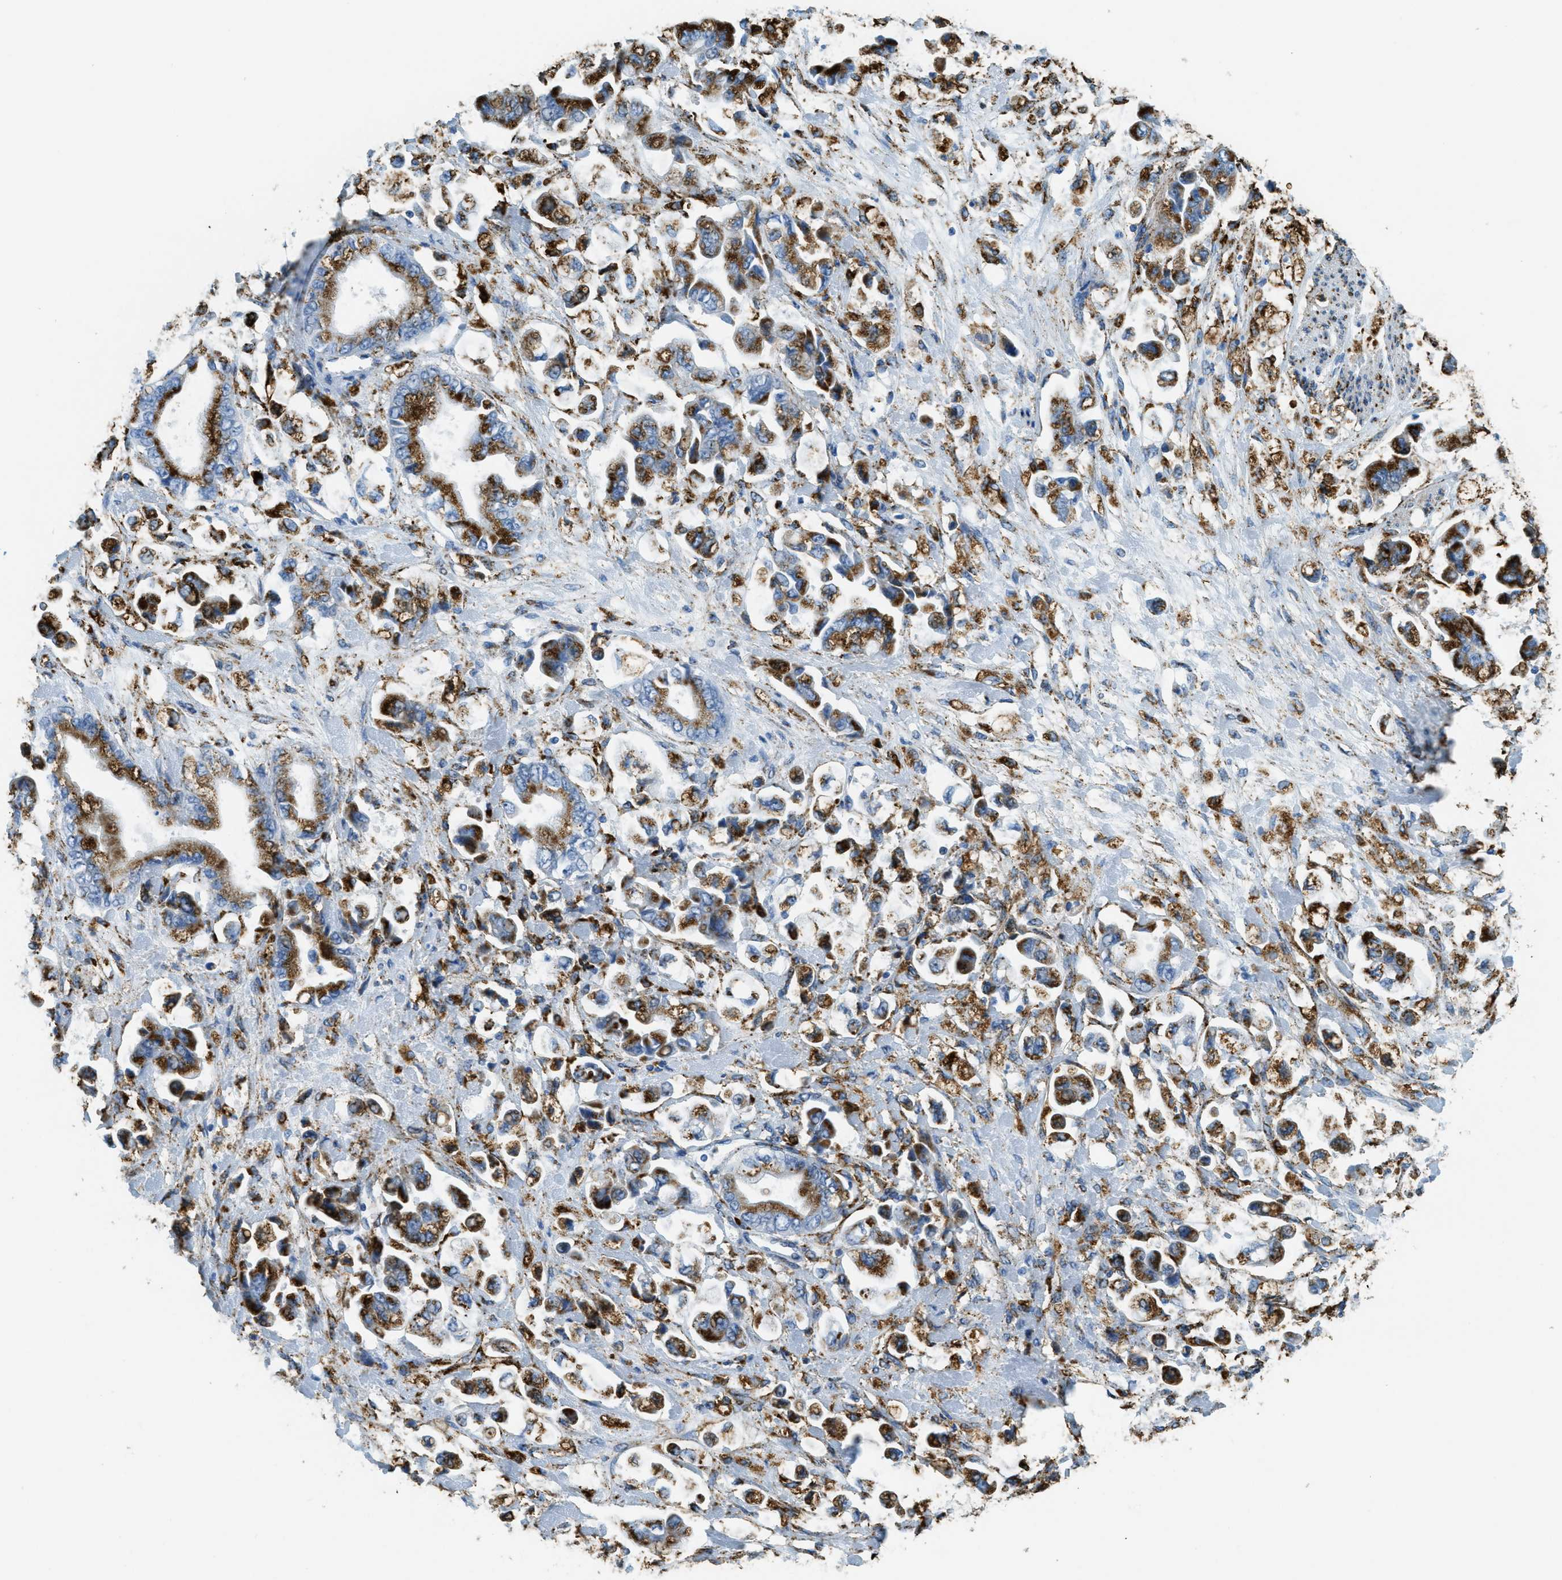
{"staining": {"intensity": "strong", "quantity": ">75%", "location": "cytoplasmic/membranous"}, "tissue": "stomach cancer", "cell_type": "Tumor cells", "image_type": "cancer", "snomed": [{"axis": "morphology", "description": "Normal tissue, NOS"}, {"axis": "morphology", "description": "Adenocarcinoma, NOS"}, {"axis": "topography", "description": "Stomach"}], "caption": "High-magnification brightfield microscopy of stomach cancer stained with DAB (brown) and counterstained with hematoxylin (blue). tumor cells exhibit strong cytoplasmic/membranous expression is appreciated in about>75% of cells.", "gene": "SCARB2", "patient": {"sex": "male", "age": 62}}